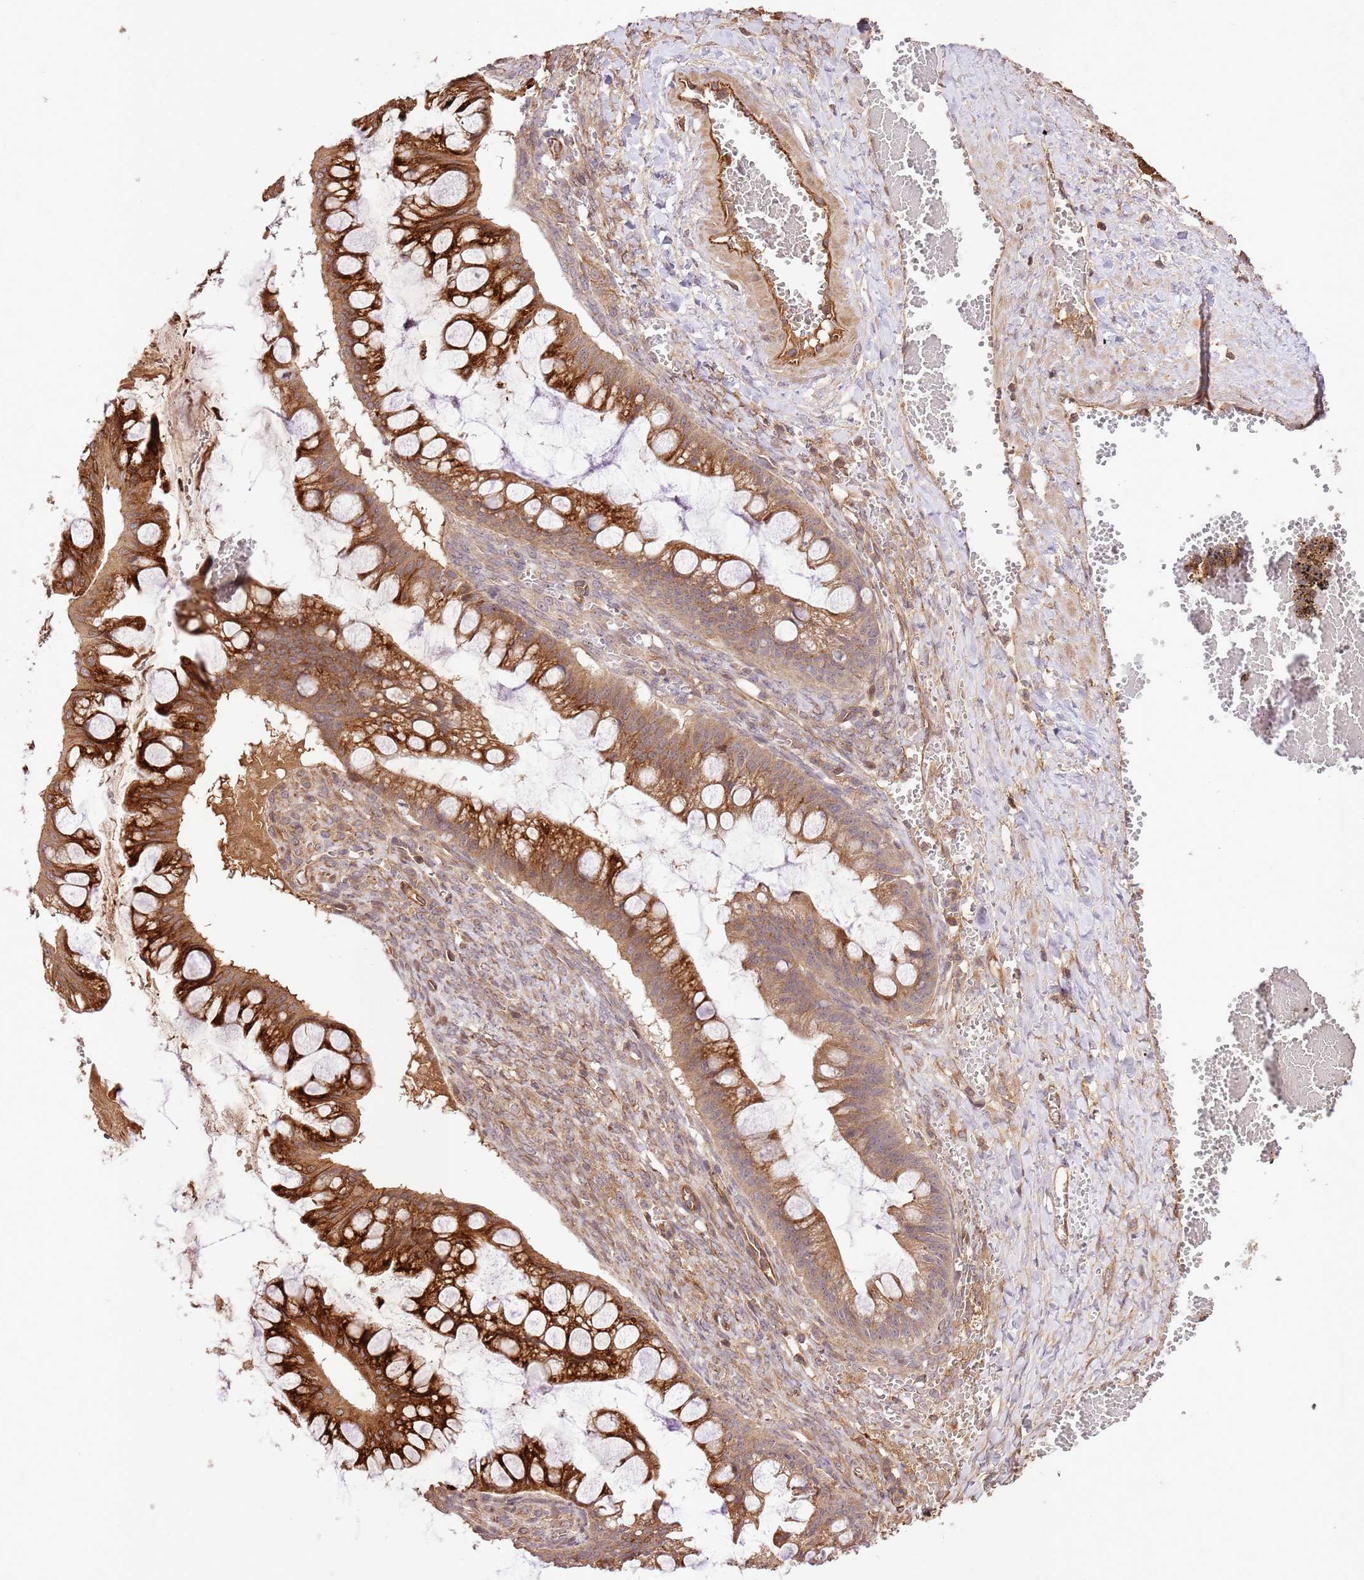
{"staining": {"intensity": "moderate", "quantity": ">75%", "location": "cytoplasmic/membranous"}, "tissue": "ovarian cancer", "cell_type": "Tumor cells", "image_type": "cancer", "snomed": [{"axis": "morphology", "description": "Cystadenocarcinoma, mucinous, NOS"}, {"axis": "topography", "description": "Ovary"}], "caption": "A brown stain labels moderate cytoplasmic/membranous positivity of a protein in mucinous cystadenocarcinoma (ovarian) tumor cells. (DAB (3,3'-diaminobenzidine) IHC with brightfield microscopy, high magnification).", "gene": "KATNAL2", "patient": {"sex": "female", "age": 73}}